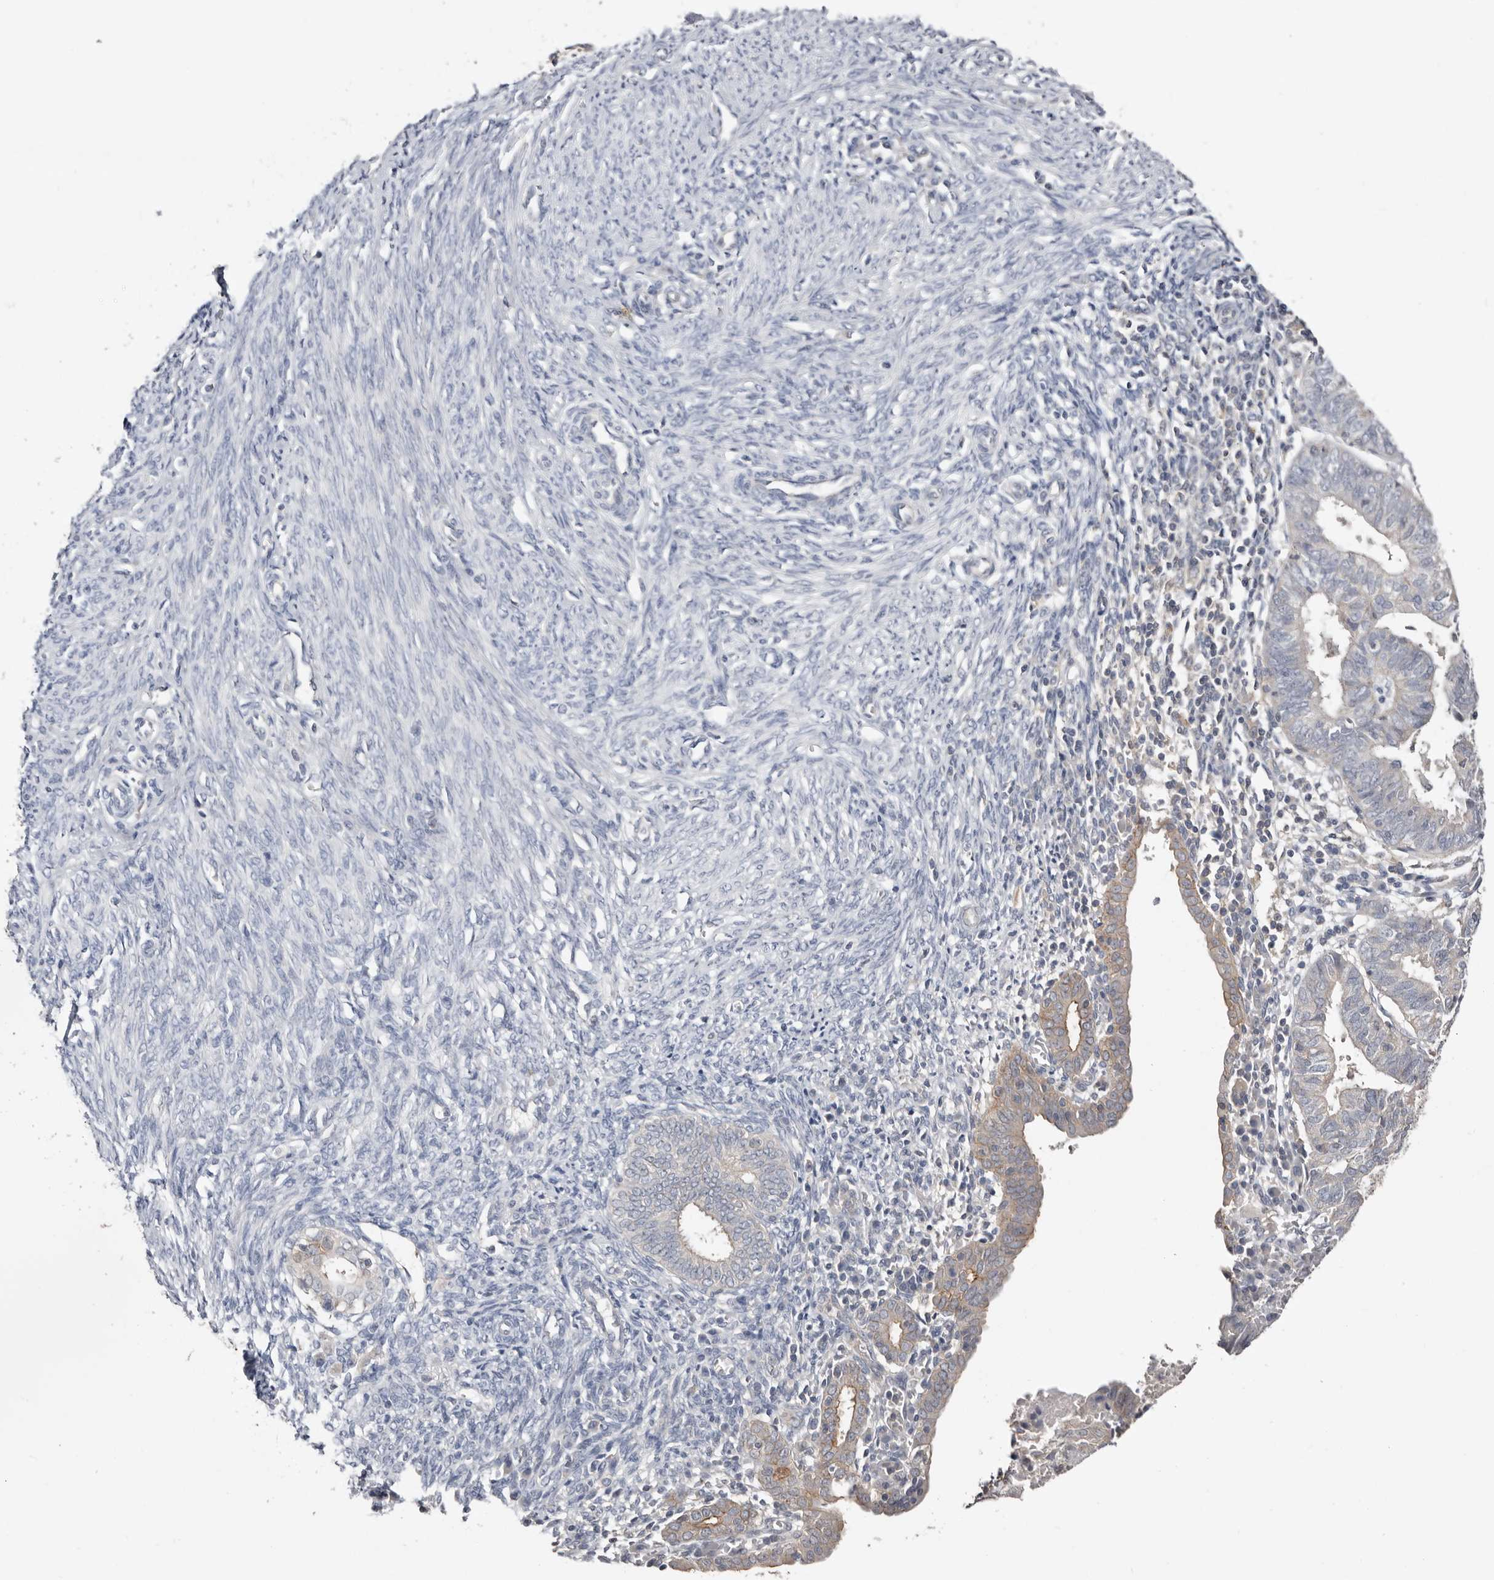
{"staining": {"intensity": "weak", "quantity": "<25%", "location": "cytoplasmic/membranous"}, "tissue": "endometrial cancer", "cell_type": "Tumor cells", "image_type": "cancer", "snomed": [{"axis": "morphology", "description": "Adenocarcinoma, NOS"}, {"axis": "topography", "description": "Uterus"}], "caption": "DAB (3,3'-diaminobenzidine) immunohistochemical staining of endometrial cancer (adenocarcinoma) displays no significant staining in tumor cells.", "gene": "S100A14", "patient": {"sex": "female", "age": 77}}